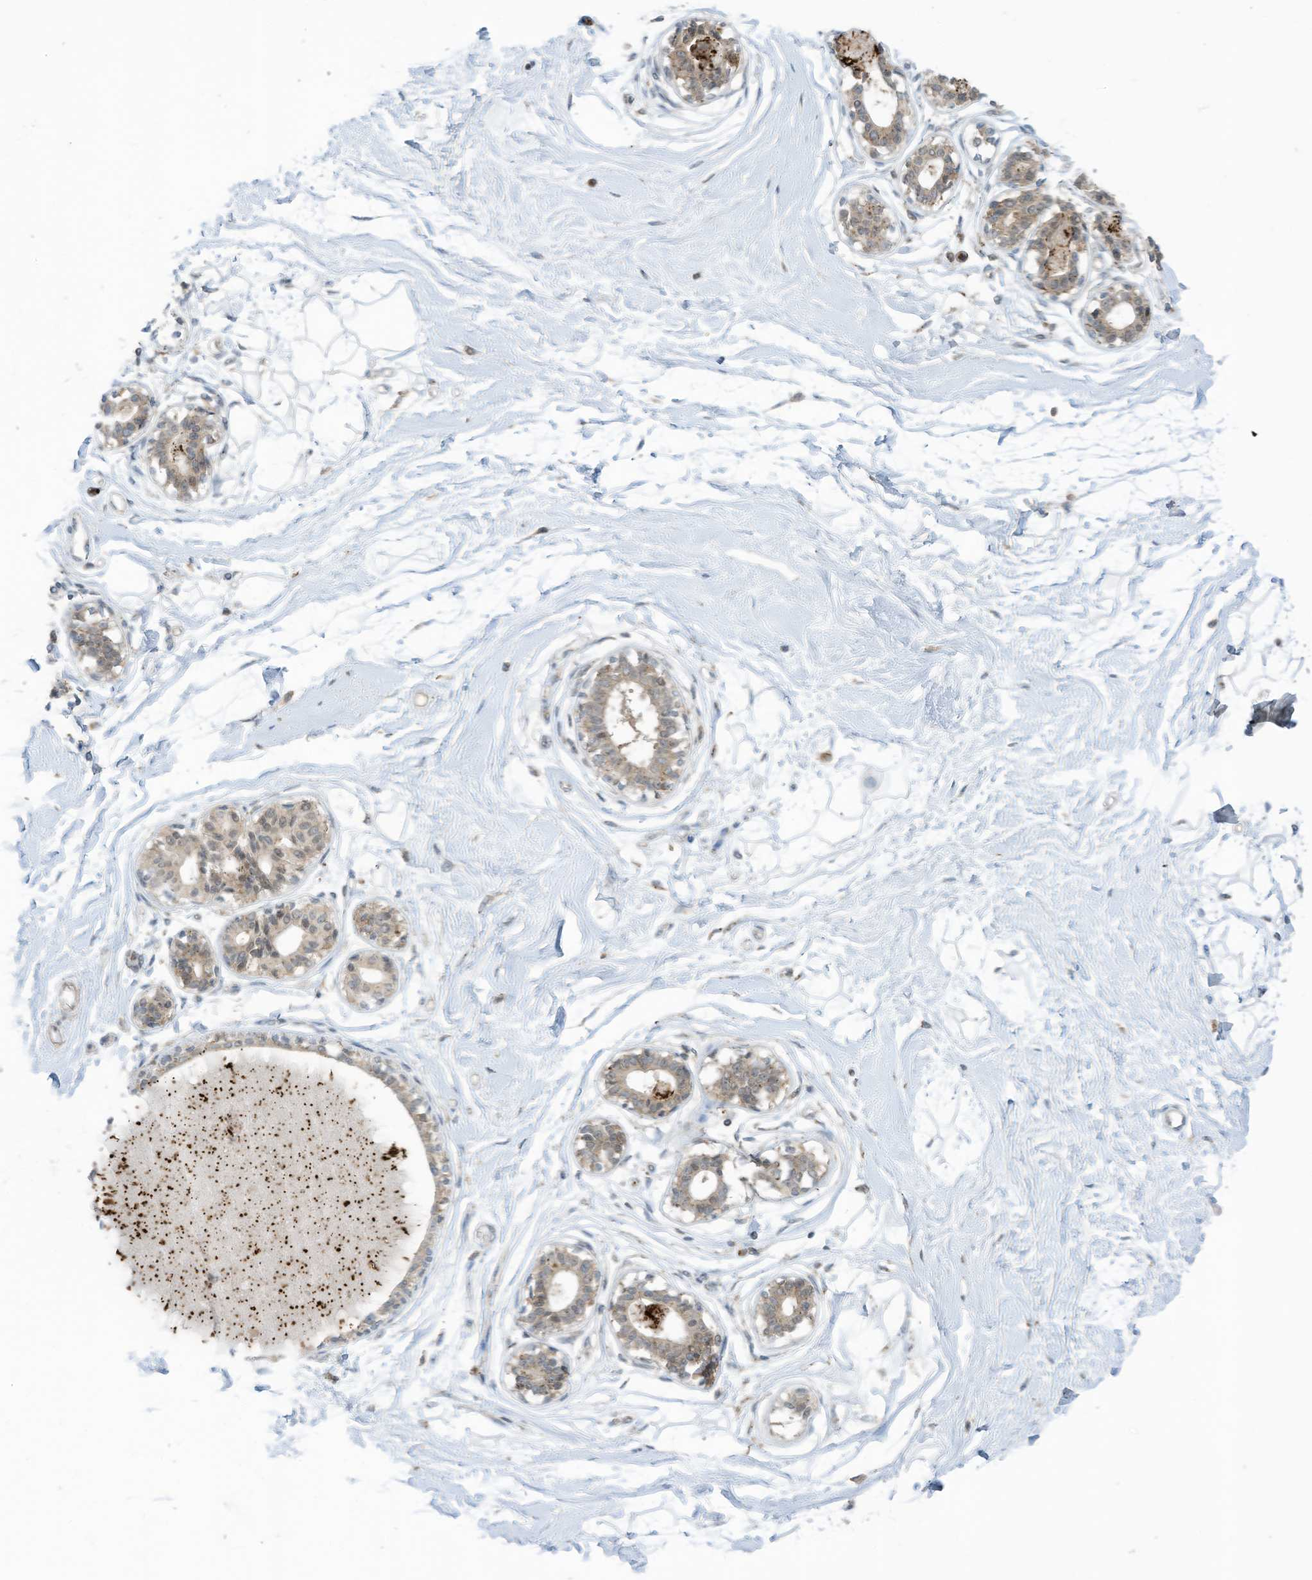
{"staining": {"intensity": "weak", "quantity": ">75%", "location": "cytoplasmic/membranous"}, "tissue": "breast", "cell_type": "Adipocytes", "image_type": "normal", "snomed": [{"axis": "morphology", "description": "Normal tissue, NOS"}, {"axis": "topography", "description": "Breast"}], "caption": "Protein staining of unremarkable breast displays weak cytoplasmic/membranous expression in about >75% of adipocytes. The staining was performed using DAB (3,3'-diaminobenzidine) to visualize the protein expression in brown, while the nuclei were stained in blue with hematoxylin (Magnification: 20x).", "gene": "PARVG", "patient": {"sex": "female", "age": 45}}